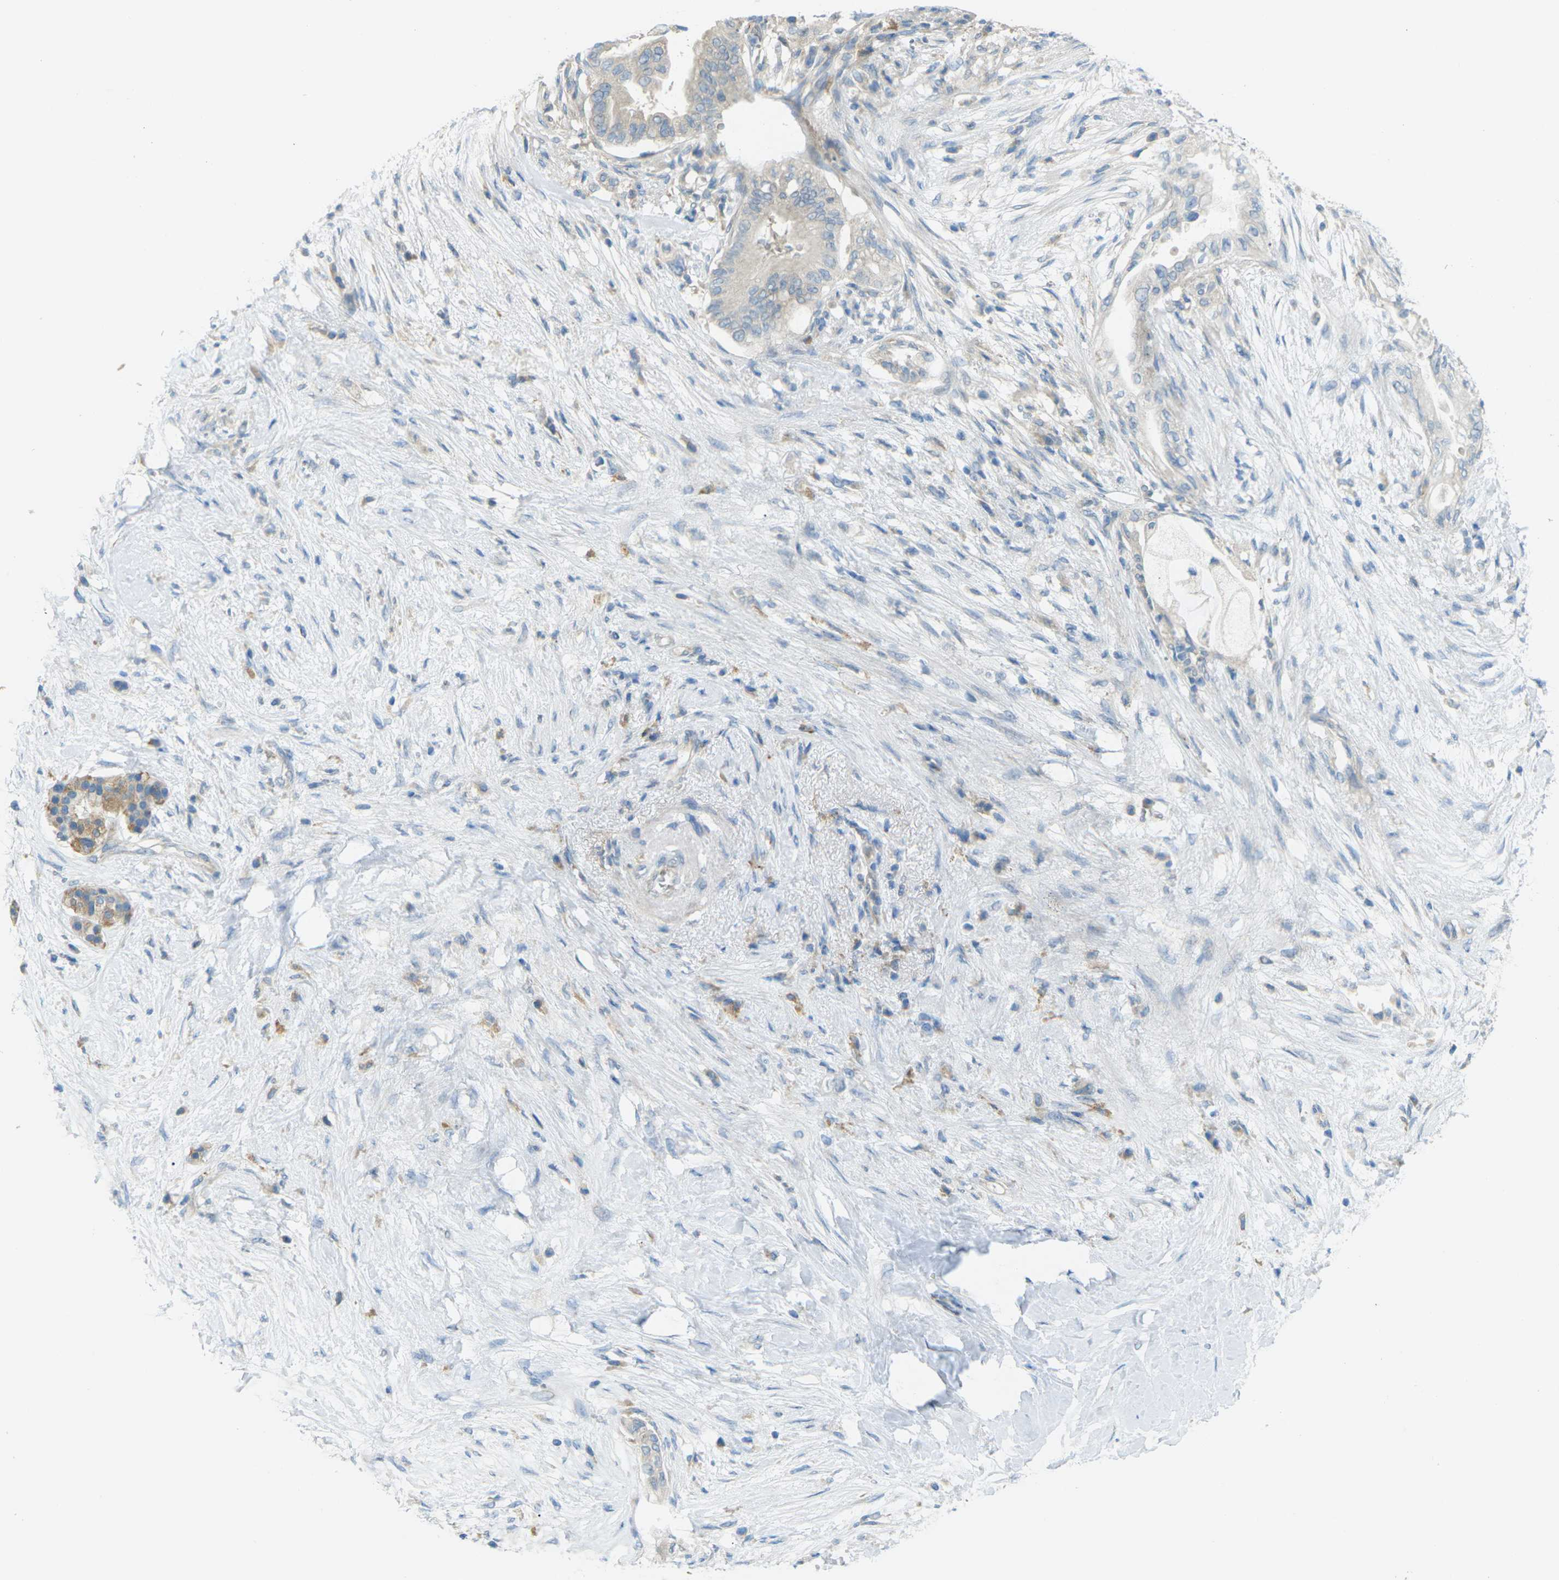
{"staining": {"intensity": "negative", "quantity": "none", "location": "none"}, "tissue": "pancreatic cancer", "cell_type": "Tumor cells", "image_type": "cancer", "snomed": [{"axis": "morphology", "description": "Normal tissue, NOS"}, {"axis": "morphology", "description": "Adenocarcinoma, NOS"}, {"axis": "topography", "description": "Pancreas"}, {"axis": "topography", "description": "Duodenum"}], "caption": "Histopathology image shows no protein expression in tumor cells of pancreatic cancer tissue.", "gene": "MYLK4", "patient": {"sex": "female", "age": 60}}